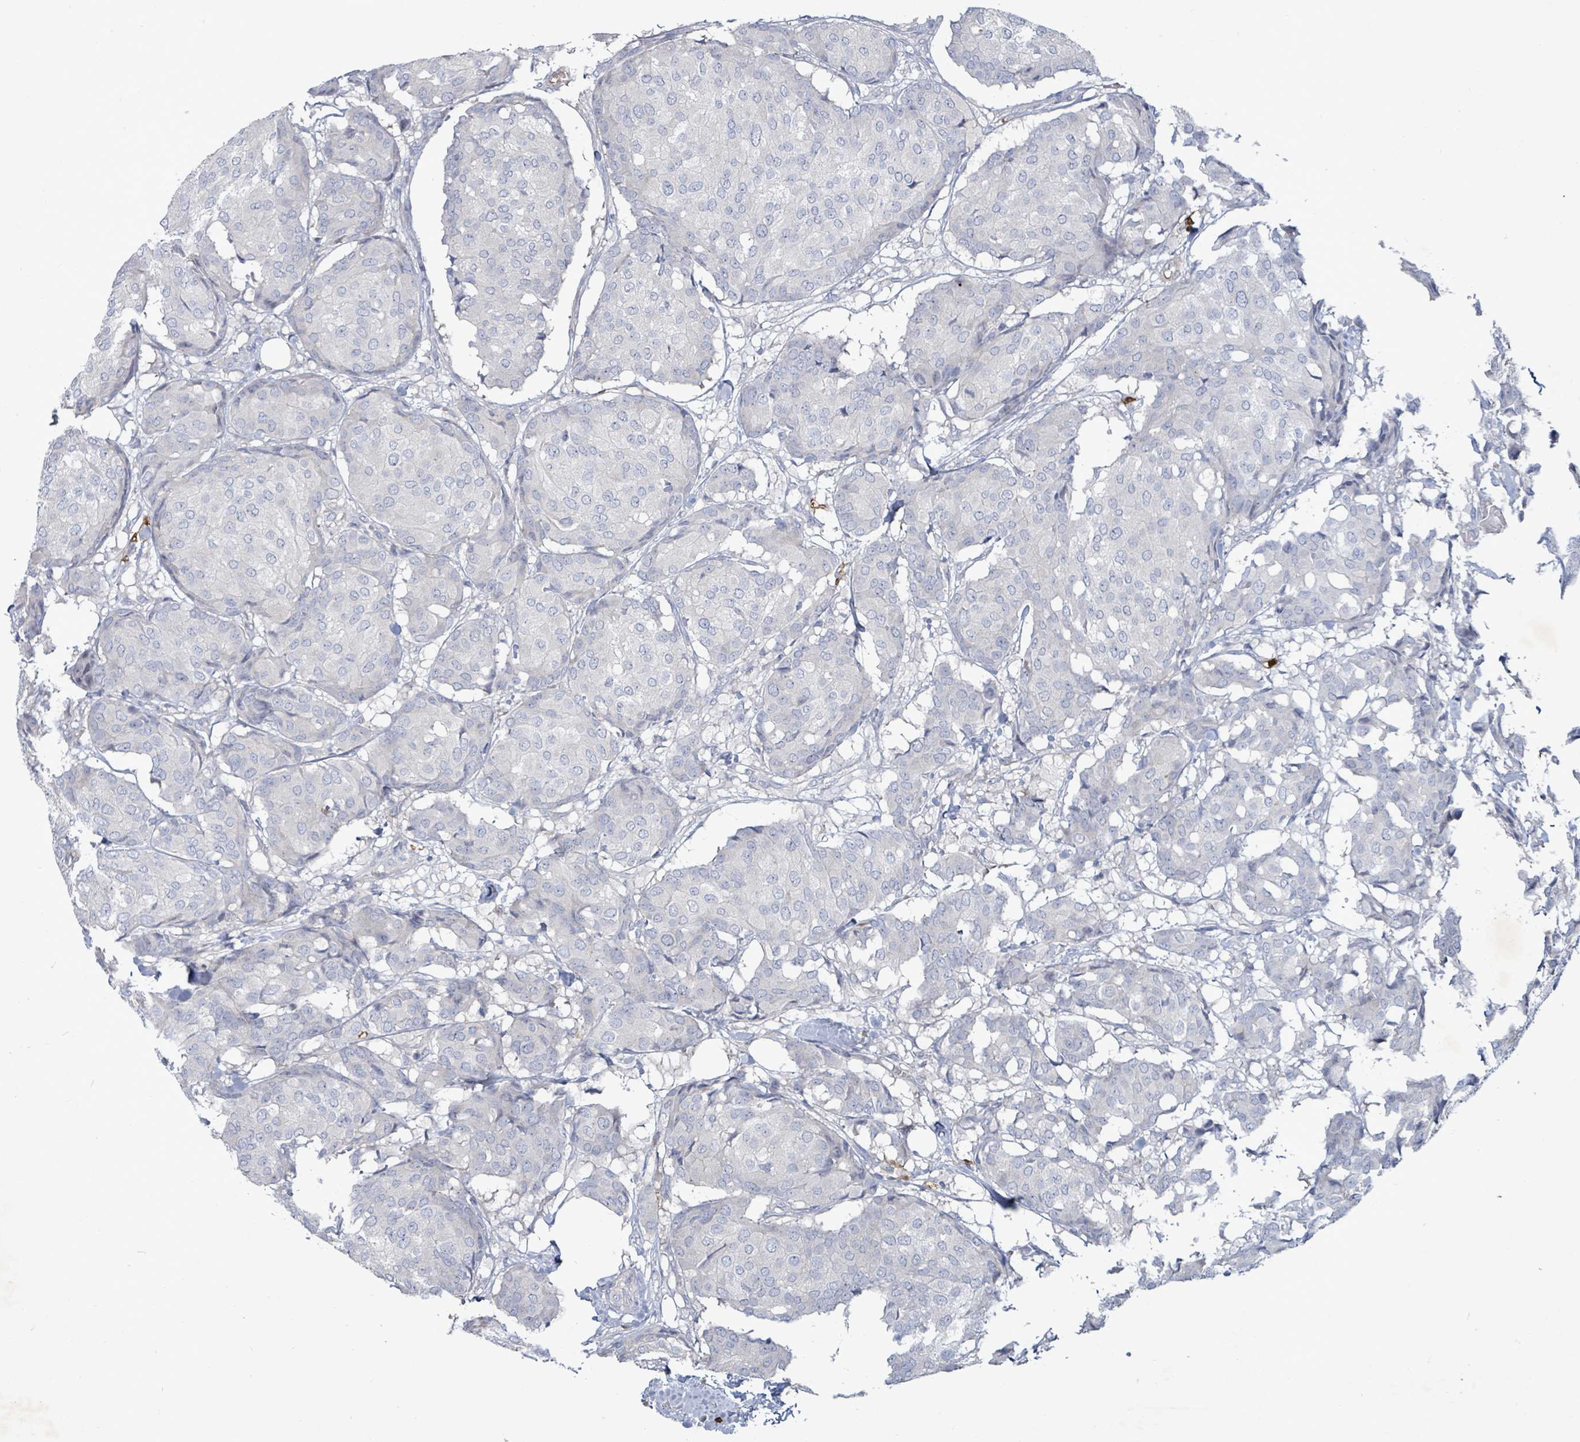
{"staining": {"intensity": "negative", "quantity": "none", "location": "none"}, "tissue": "breast cancer", "cell_type": "Tumor cells", "image_type": "cancer", "snomed": [{"axis": "morphology", "description": "Duct carcinoma"}, {"axis": "topography", "description": "Breast"}], "caption": "This is an immunohistochemistry (IHC) image of invasive ductal carcinoma (breast). There is no staining in tumor cells.", "gene": "FAM210A", "patient": {"sex": "female", "age": 75}}